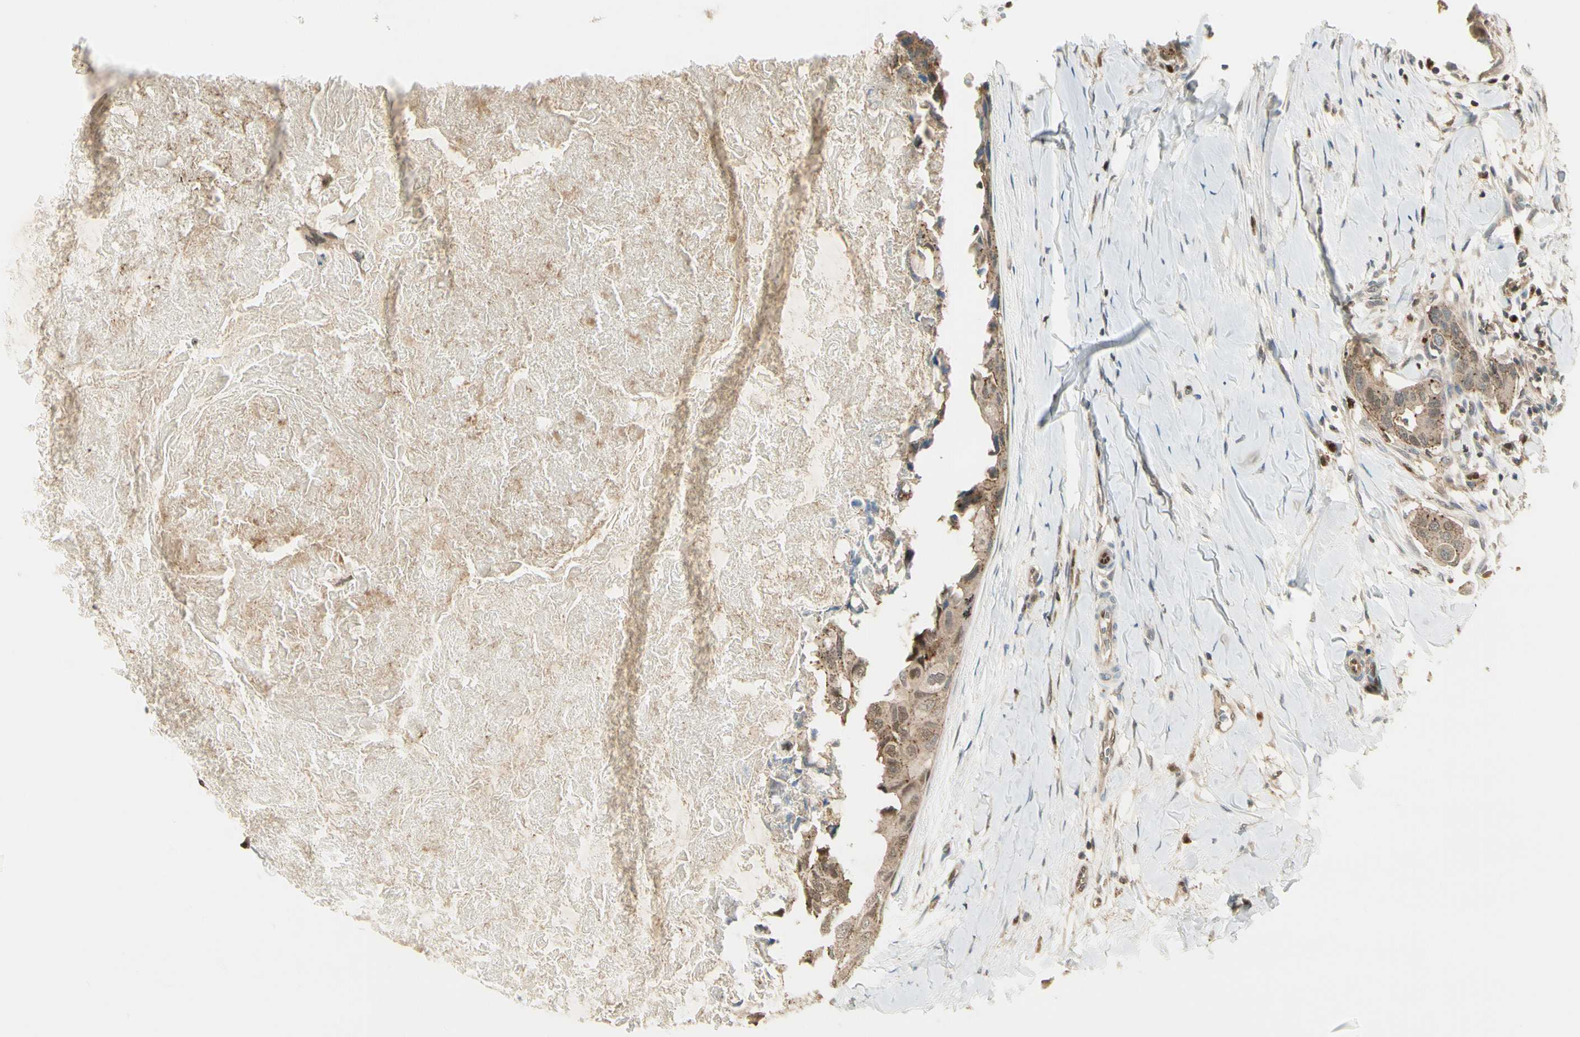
{"staining": {"intensity": "weak", "quantity": ">75%", "location": "cytoplasmic/membranous"}, "tissue": "breast cancer", "cell_type": "Tumor cells", "image_type": "cancer", "snomed": [{"axis": "morphology", "description": "Duct carcinoma"}, {"axis": "topography", "description": "Breast"}], "caption": "This is an image of IHC staining of breast infiltrating ductal carcinoma, which shows weak positivity in the cytoplasmic/membranous of tumor cells.", "gene": "LTA4H", "patient": {"sex": "female", "age": 40}}